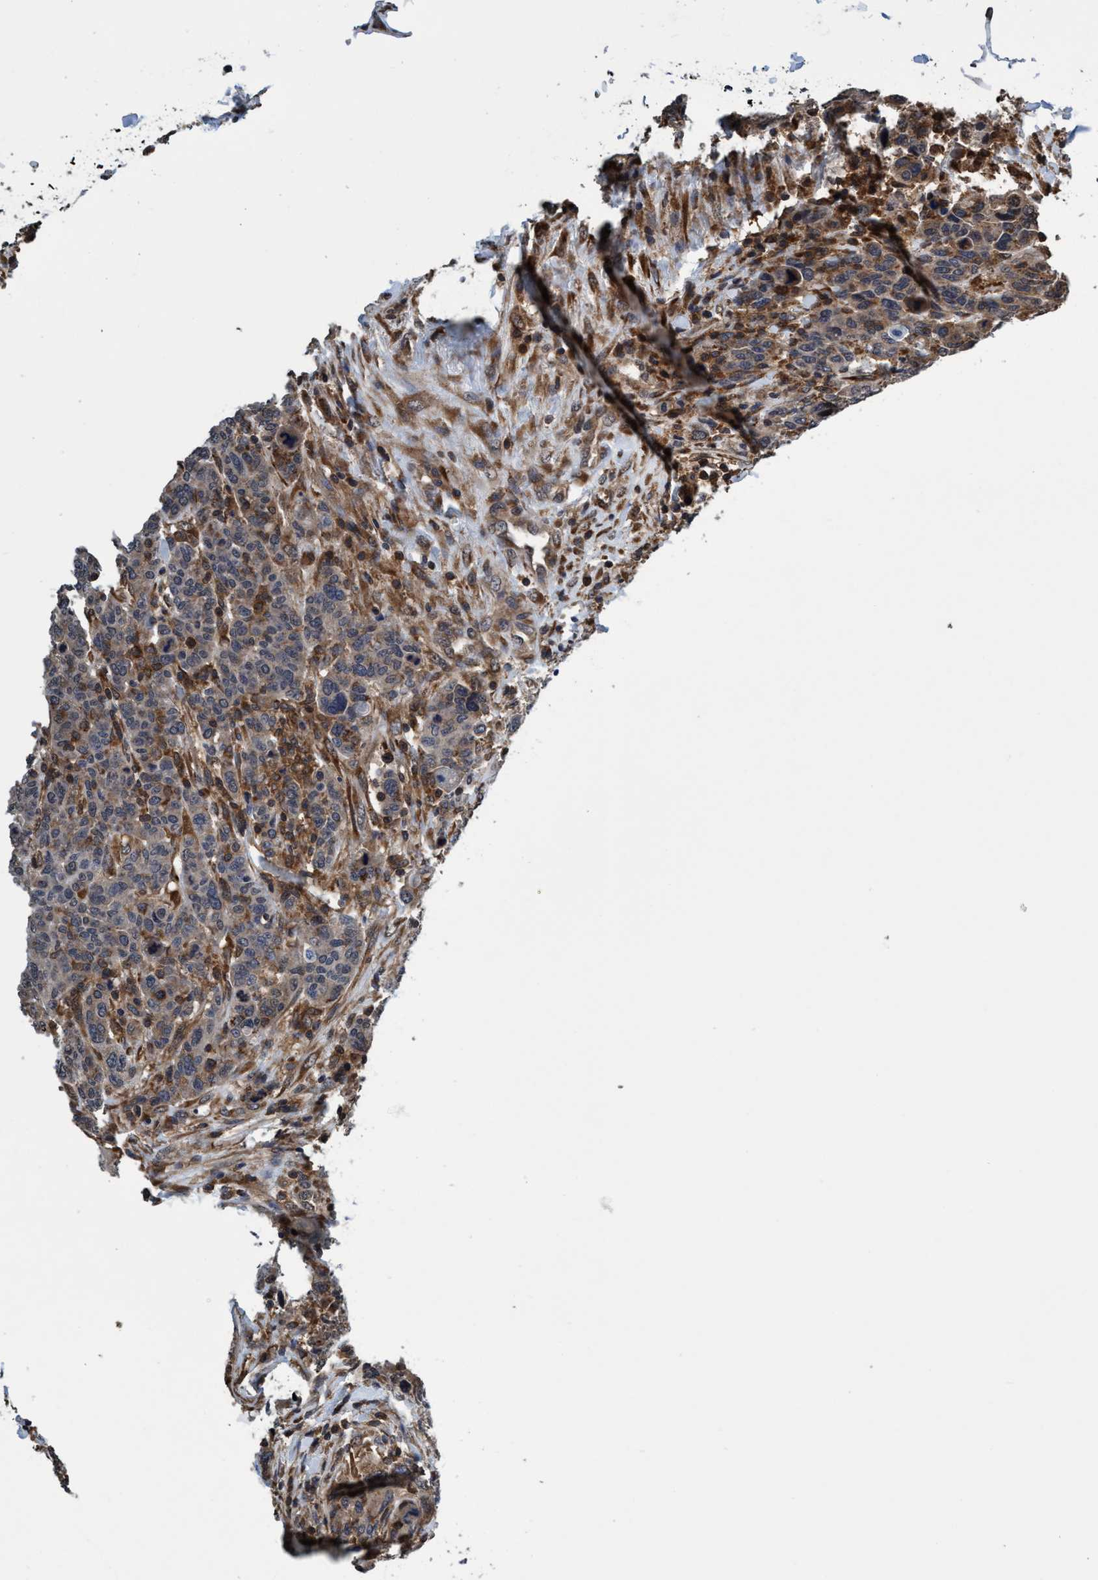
{"staining": {"intensity": "weak", "quantity": ">75%", "location": "cytoplasmic/membranous"}, "tissue": "breast cancer", "cell_type": "Tumor cells", "image_type": "cancer", "snomed": [{"axis": "morphology", "description": "Duct carcinoma"}, {"axis": "topography", "description": "Breast"}], "caption": "A brown stain shows weak cytoplasmic/membranous expression of a protein in infiltrating ductal carcinoma (breast) tumor cells.", "gene": "CALCOCO2", "patient": {"sex": "female", "age": 37}}